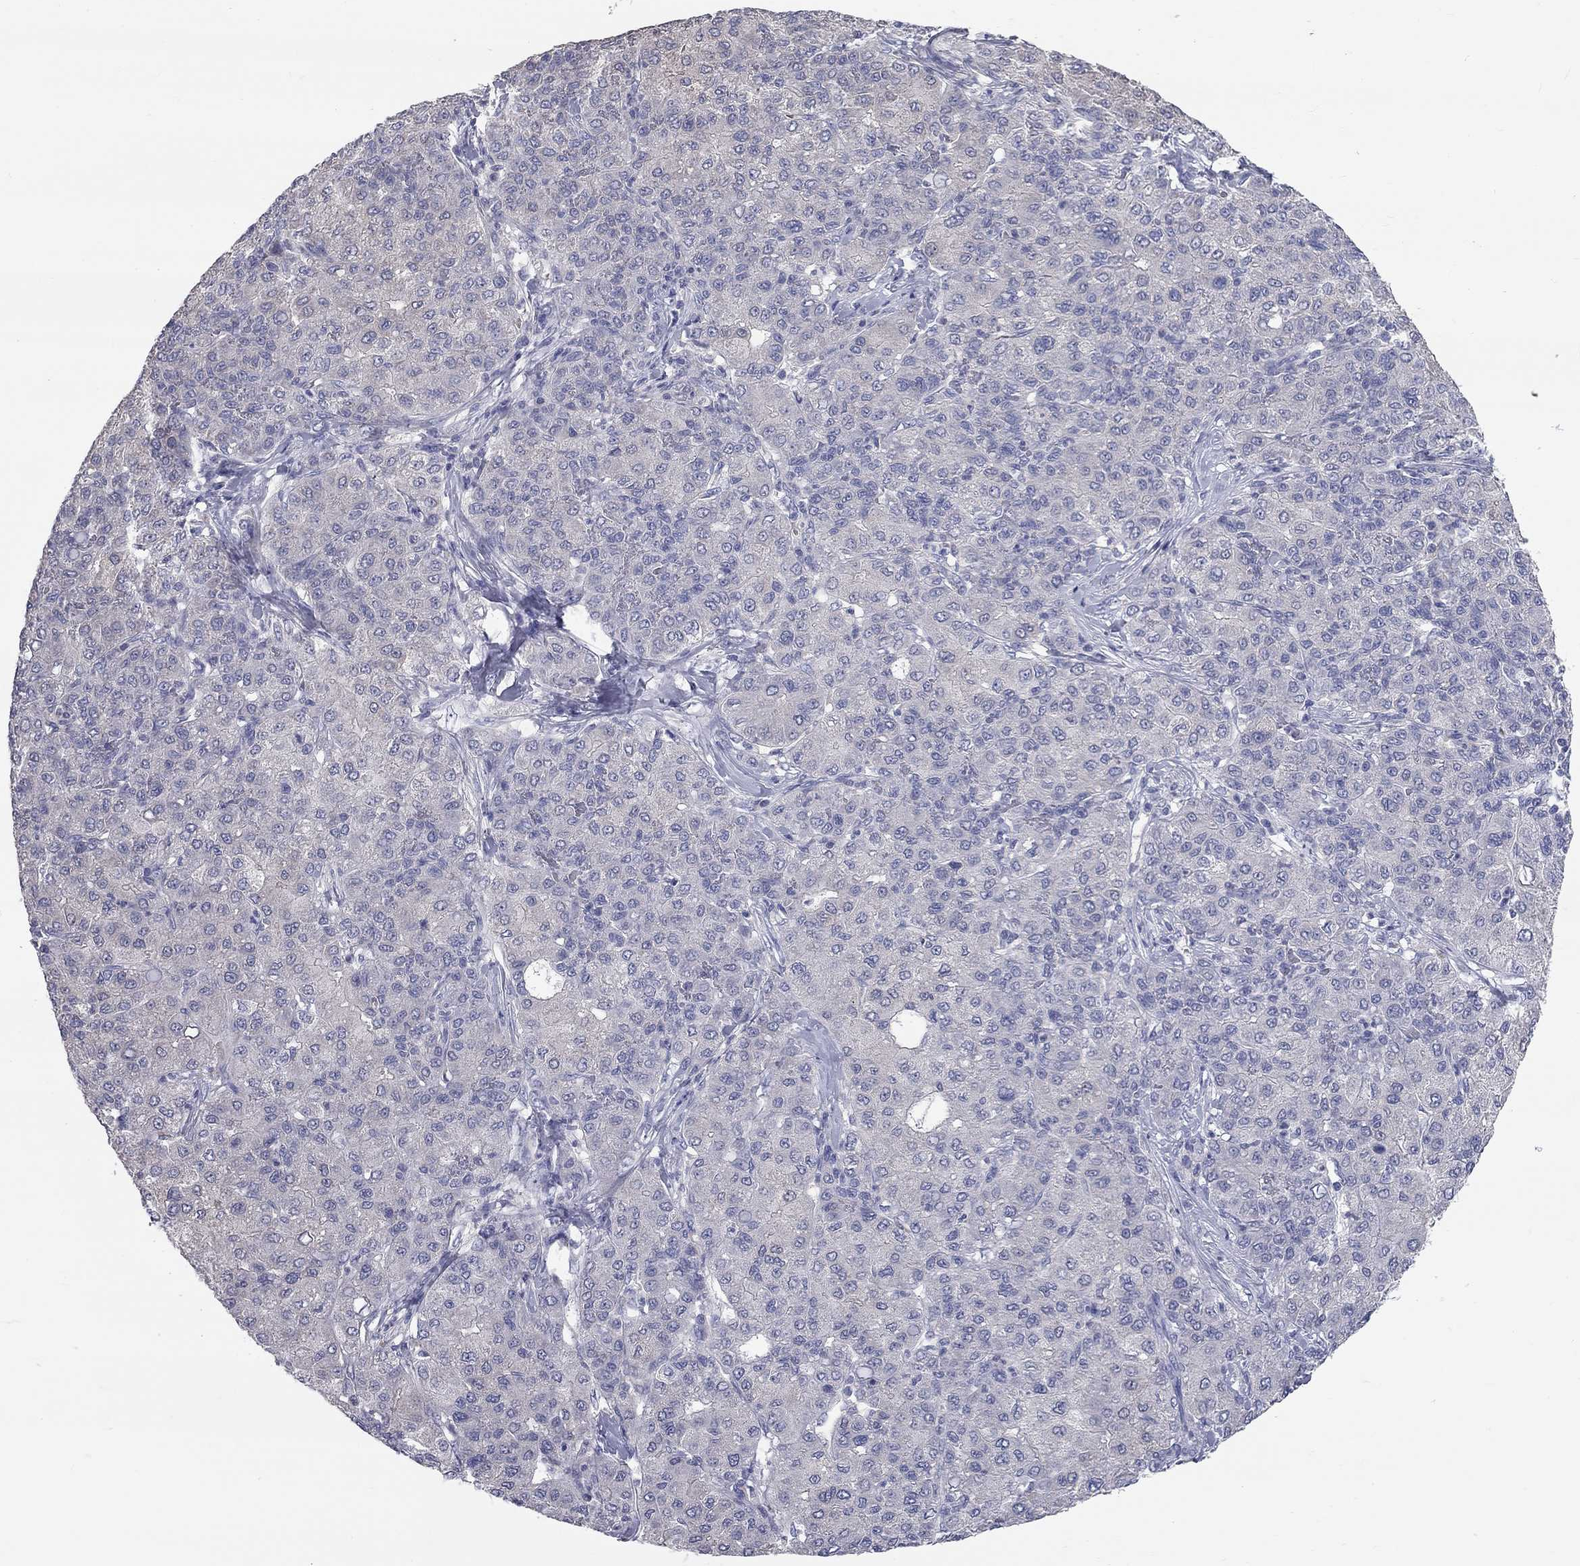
{"staining": {"intensity": "negative", "quantity": "none", "location": "none"}, "tissue": "liver cancer", "cell_type": "Tumor cells", "image_type": "cancer", "snomed": [{"axis": "morphology", "description": "Carcinoma, Hepatocellular, NOS"}, {"axis": "topography", "description": "Liver"}], "caption": "A high-resolution photomicrograph shows immunohistochemistry (IHC) staining of liver cancer (hepatocellular carcinoma), which demonstrates no significant staining in tumor cells.", "gene": "CFAP161", "patient": {"sex": "male", "age": 65}}